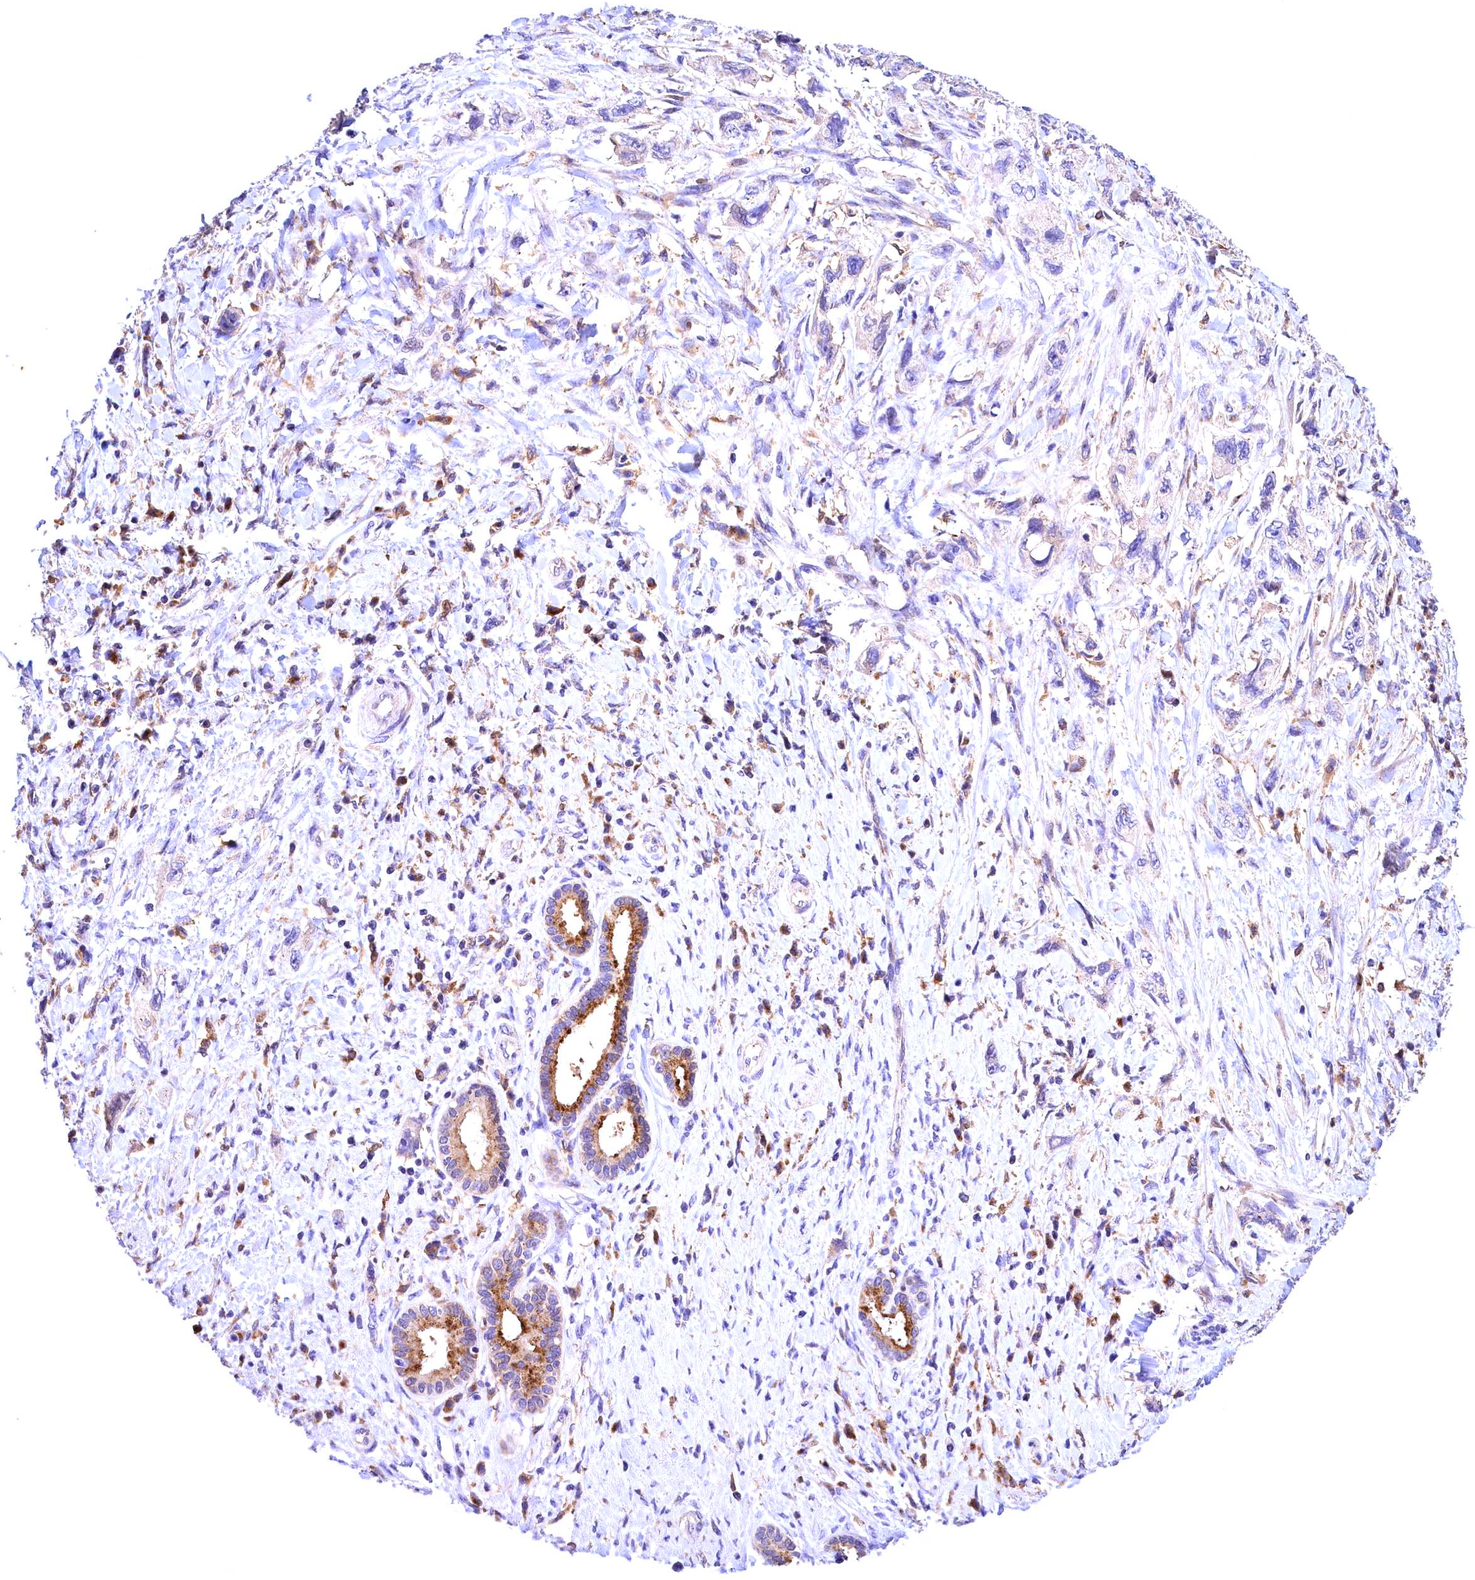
{"staining": {"intensity": "negative", "quantity": "none", "location": "none"}, "tissue": "pancreatic cancer", "cell_type": "Tumor cells", "image_type": "cancer", "snomed": [{"axis": "morphology", "description": "Adenocarcinoma, NOS"}, {"axis": "topography", "description": "Pancreas"}], "caption": "Pancreatic cancer was stained to show a protein in brown. There is no significant positivity in tumor cells.", "gene": "NAIP", "patient": {"sex": "female", "age": 73}}